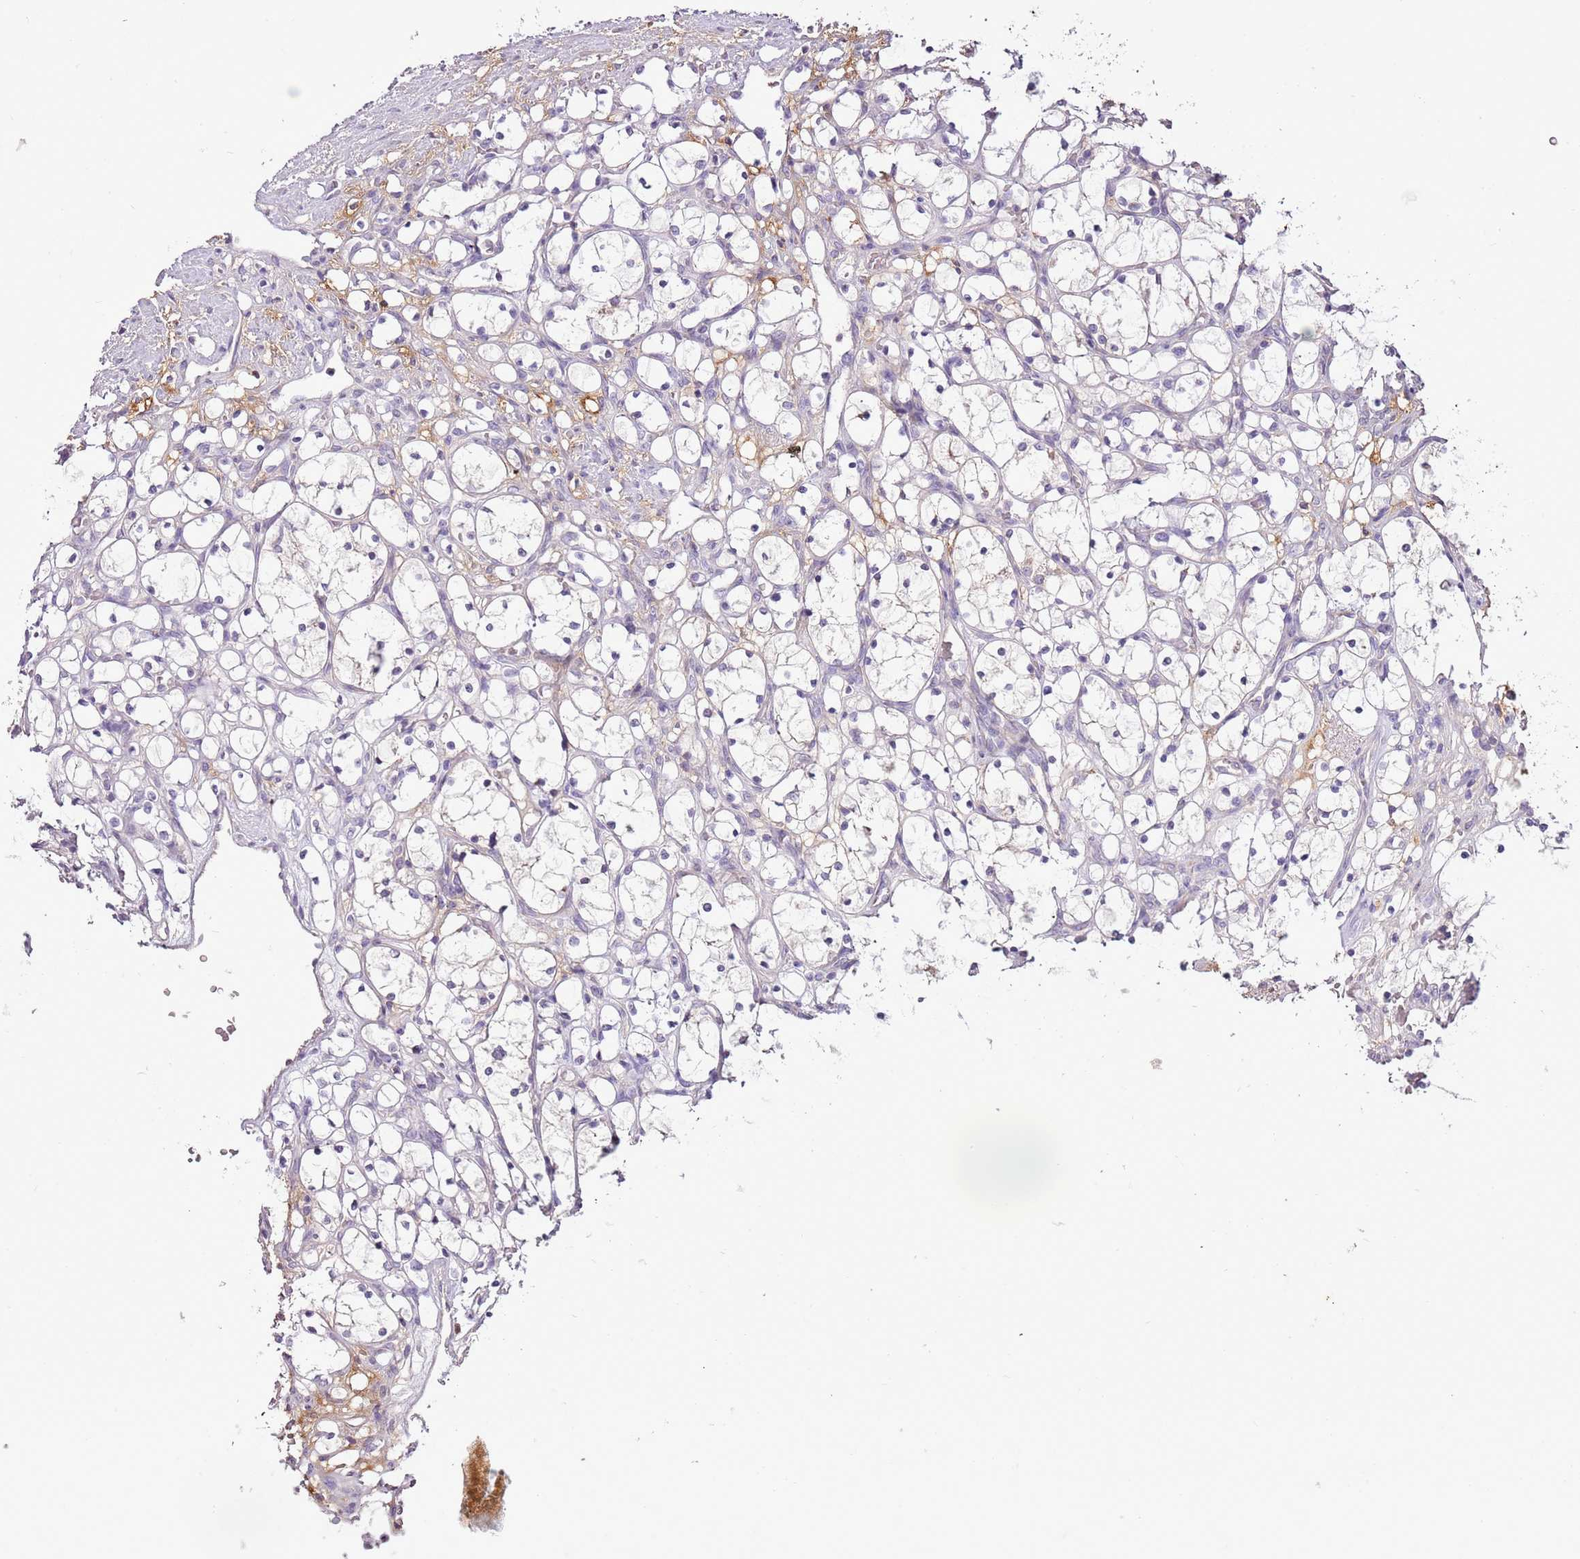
{"staining": {"intensity": "negative", "quantity": "none", "location": "none"}, "tissue": "renal cancer", "cell_type": "Tumor cells", "image_type": "cancer", "snomed": [{"axis": "morphology", "description": "Adenocarcinoma, NOS"}, {"axis": "topography", "description": "Kidney"}], "caption": "This histopathology image is of renal cancer stained with IHC to label a protein in brown with the nuclei are counter-stained blue. There is no expression in tumor cells.", "gene": "CMKLR1", "patient": {"sex": "female", "age": 69}}